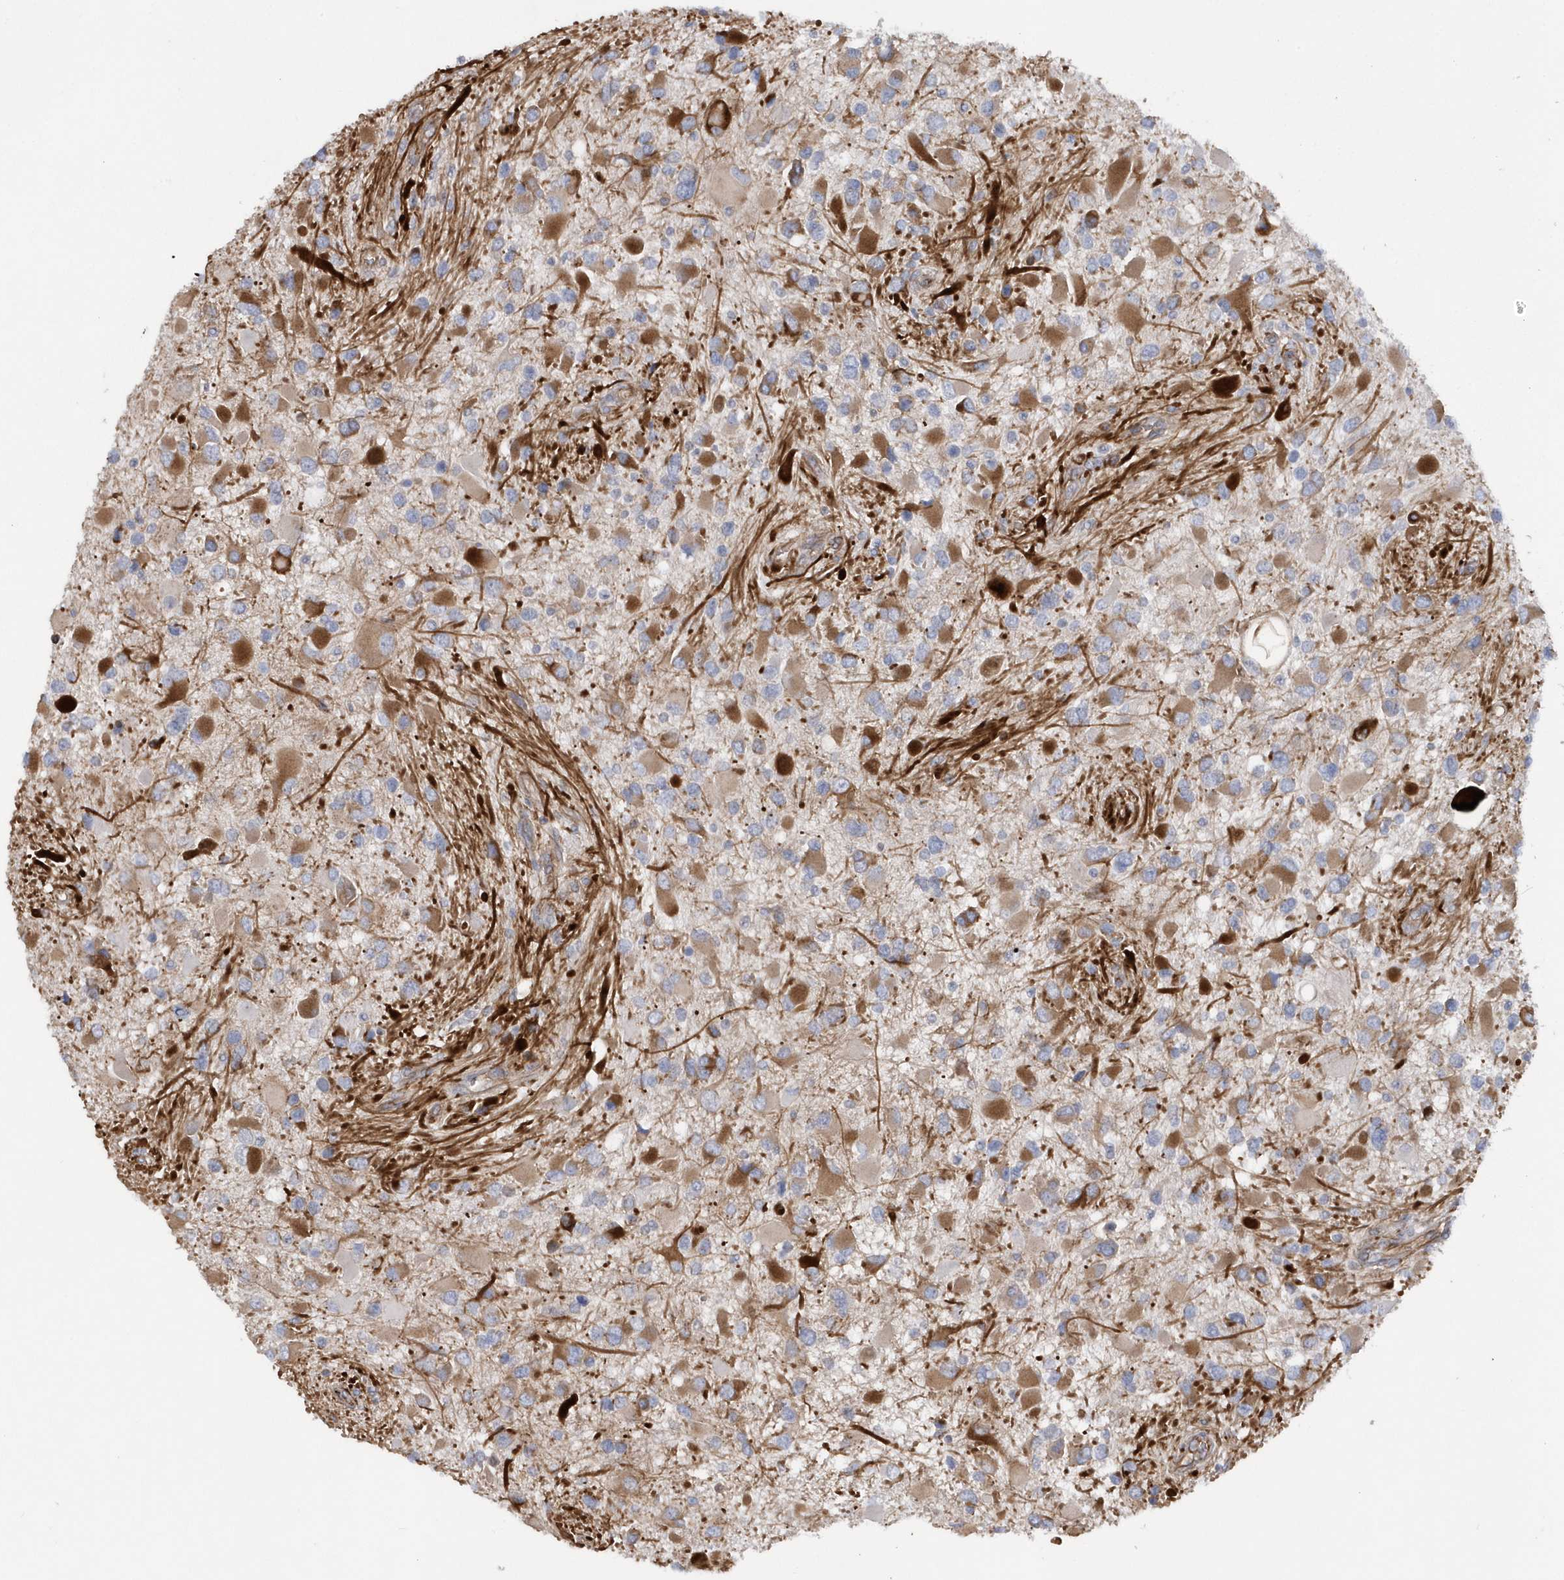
{"staining": {"intensity": "negative", "quantity": "none", "location": "none"}, "tissue": "glioma", "cell_type": "Tumor cells", "image_type": "cancer", "snomed": [{"axis": "morphology", "description": "Glioma, malignant, High grade"}, {"axis": "topography", "description": "Brain"}], "caption": "Immunohistochemistry (IHC) of glioma demonstrates no staining in tumor cells.", "gene": "RAB17", "patient": {"sex": "male", "age": 53}}